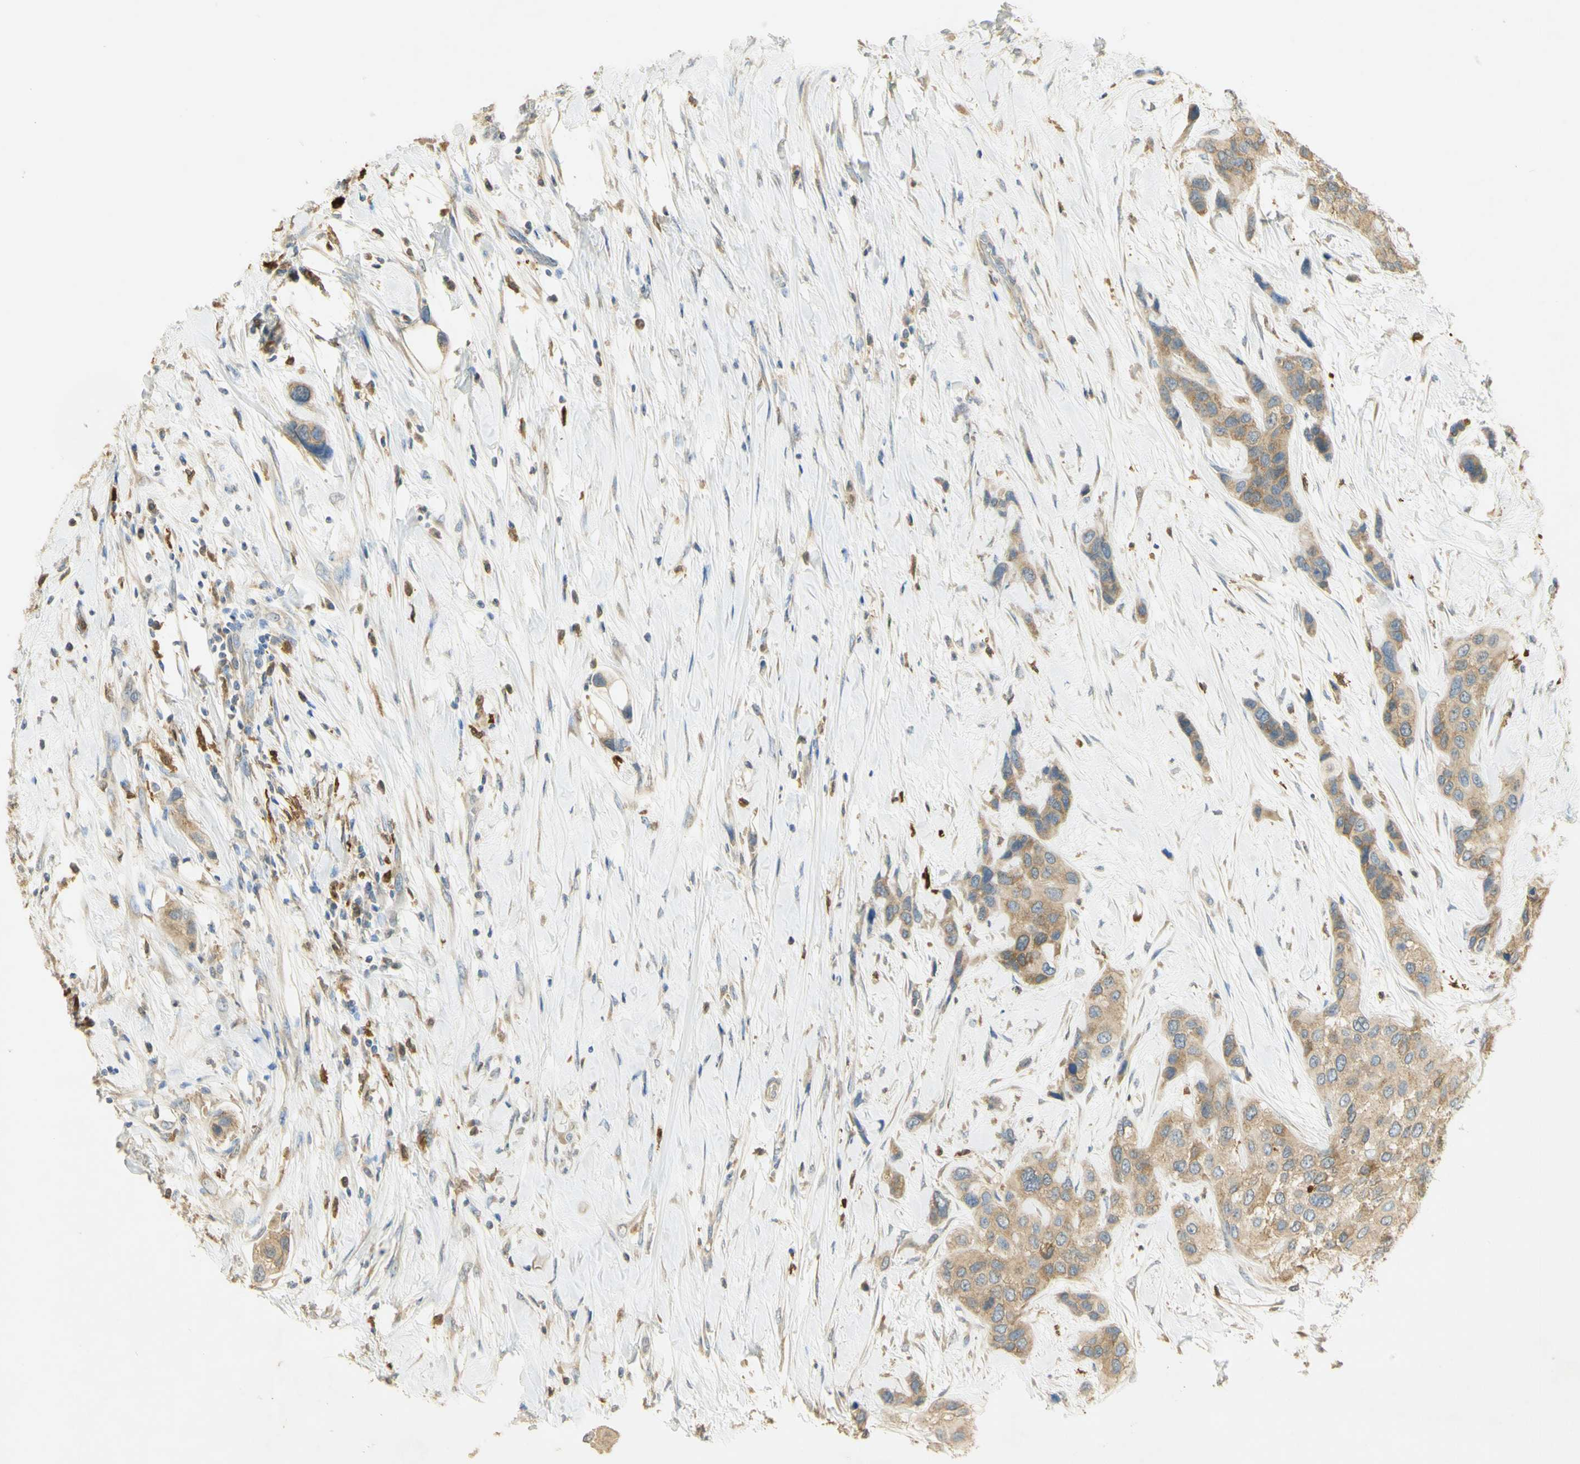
{"staining": {"intensity": "weak", "quantity": ">75%", "location": "cytoplasmic/membranous"}, "tissue": "urothelial cancer", "cell_type": "Tumor cells", "image_type": "cancer", "snomed": [{"axis": "morphology", "description": "Urothelial carcinoma, High grade"}, {"axis": "topography", "description": "Urinary bladder"}], "caption": "A low amount of weak cytoplasmic/membranous positivity is present in approximately >75% of tumor cells in urothelial cancer tissue.", "gene": "PAK1", "patient": {"sex": "female", "age": 56}}